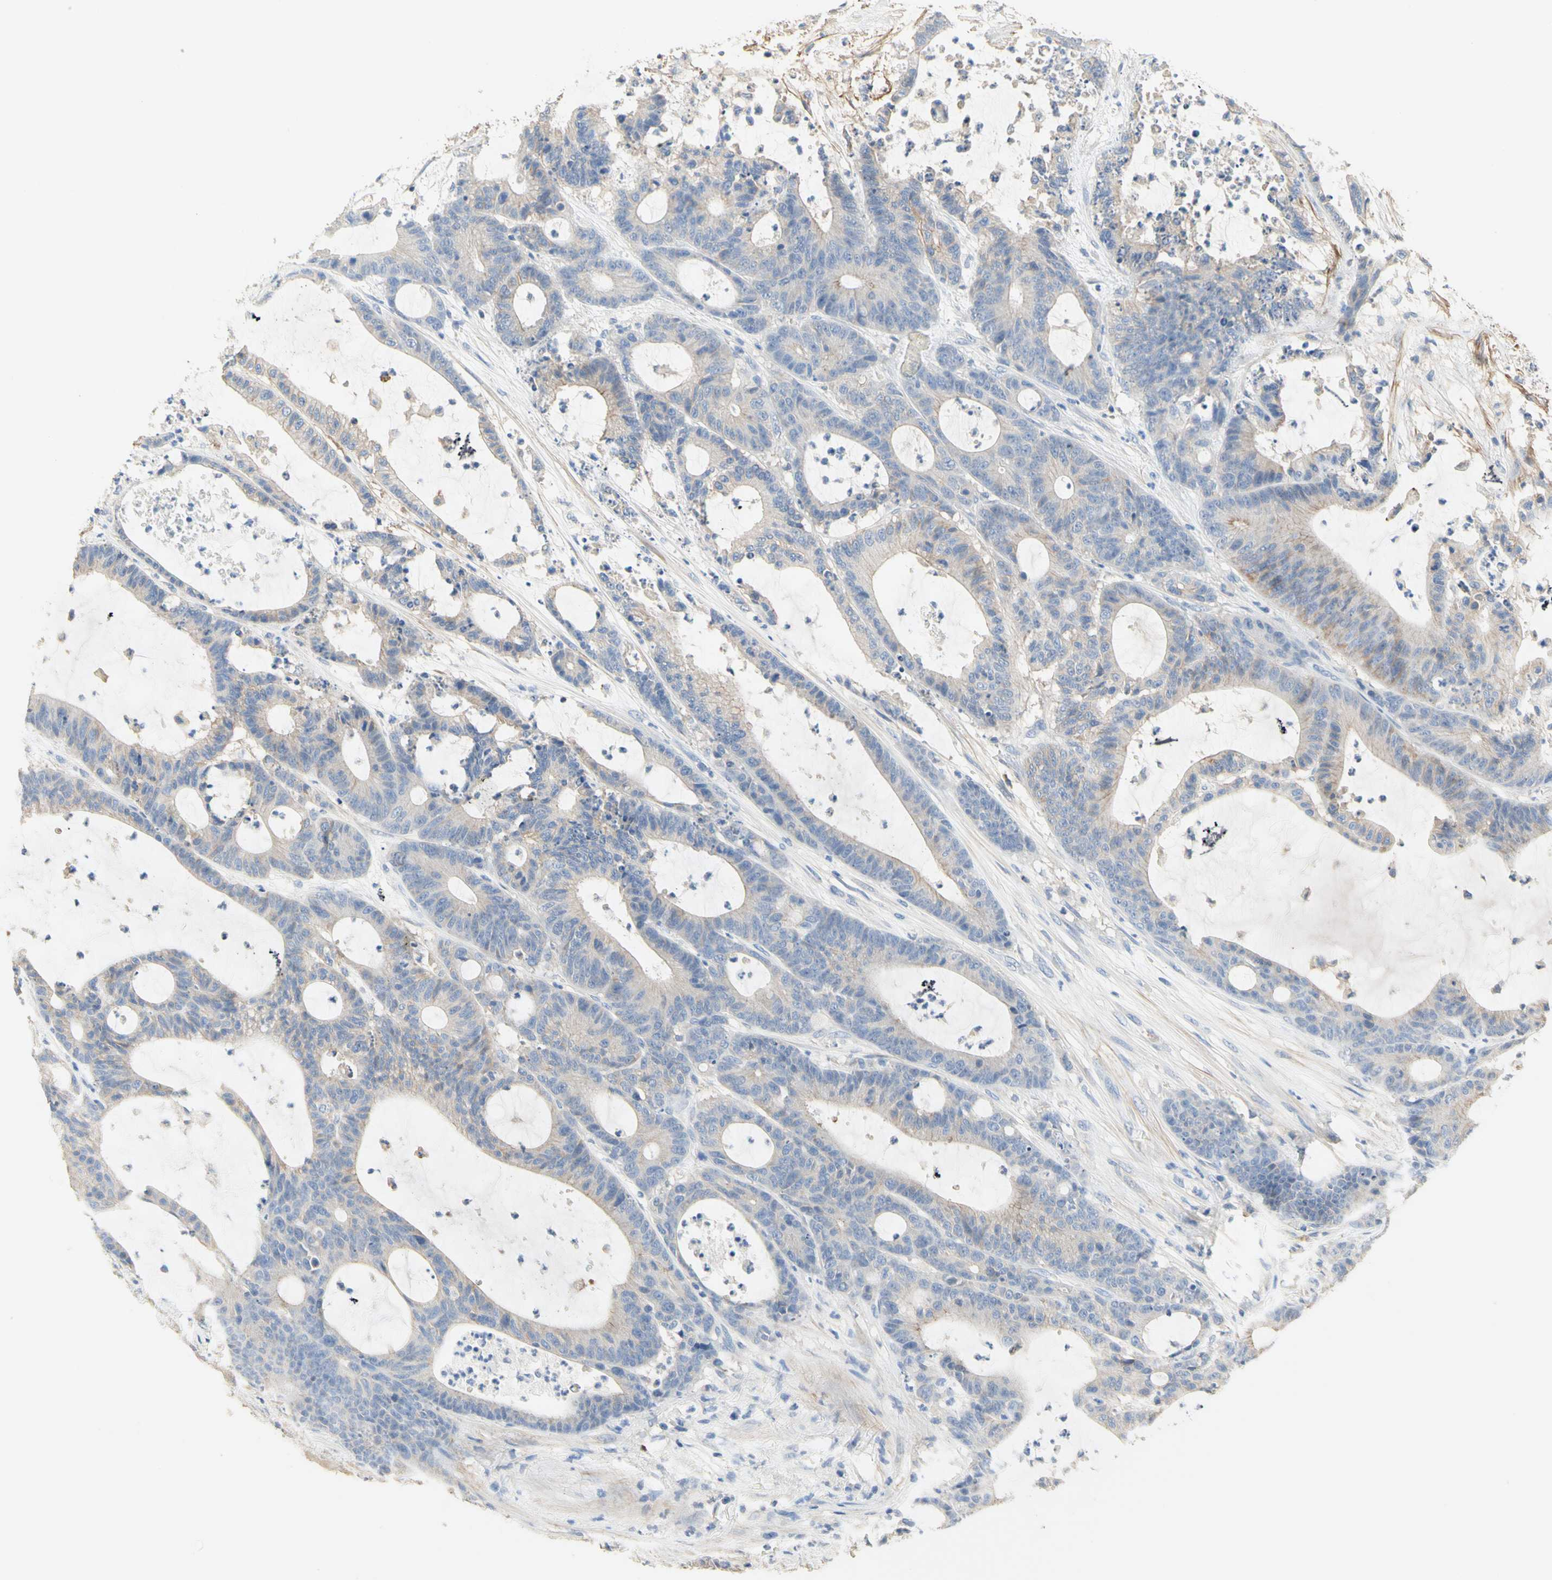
{"staining": {"intensity": "weak", "quantity": ">75%", "location": "cytoplasmic/membranous"}, "tissue": "colorectal cancer", "cell_type": "Tumor cells", "image_type": "cancer", "snomed": [{"axis": "morphology", "description": "Adenocarcinoma, NOS"}, {"axis": "topography", "description": "Colon"}], "caption": "Immunohistochemical staining of human adenocarcinoma (colorectal) displays low levels of weak cytoplasmic/membranous positivity in approximately >75% of tumor cells.", "gene": "NECTIN4", "patient": {"sex": "female", "age": 84}}